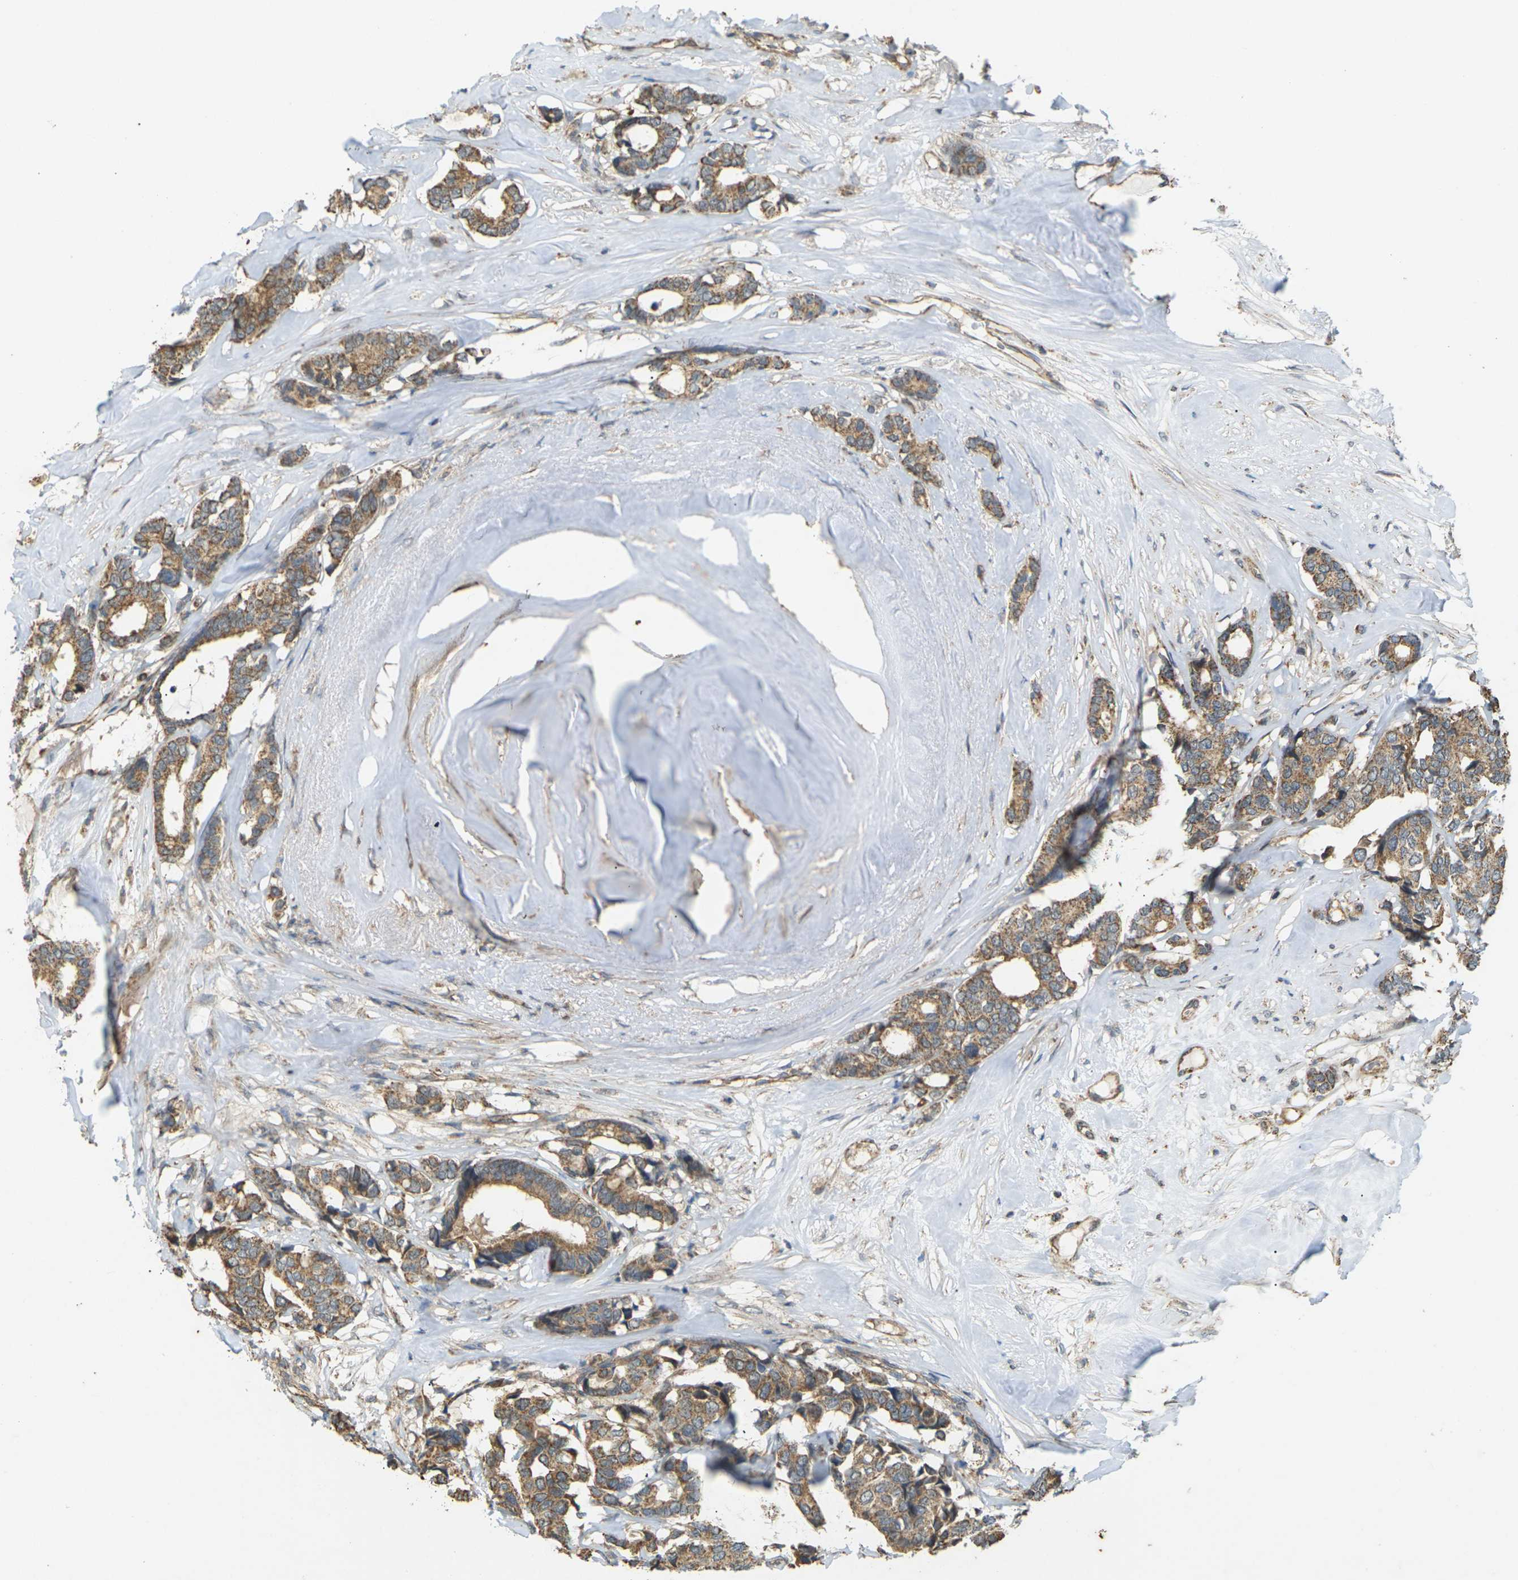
{"staining": {"intensity": "moderate", "quantity": ">75%", "location": "cytoplasmic/membranous"}, "tissue": "breast cancer", "cell_type": "Tumor cells", "image_type": "cancer", "snomed": [{"axis": "morphology", "description": "Duct carcinoma"}, {"axis": "topography", "description": "Breast"}], "caption": "High-power microscopy captured an immunohistochemistry photomicrograph of breast invasive ductal carcinoma, revealing moderate cytoplasmic/membranous positivity in about >75% of tumor cells.", "gene": "KSR1", "patient": {"sex": "female", "age": 87}}